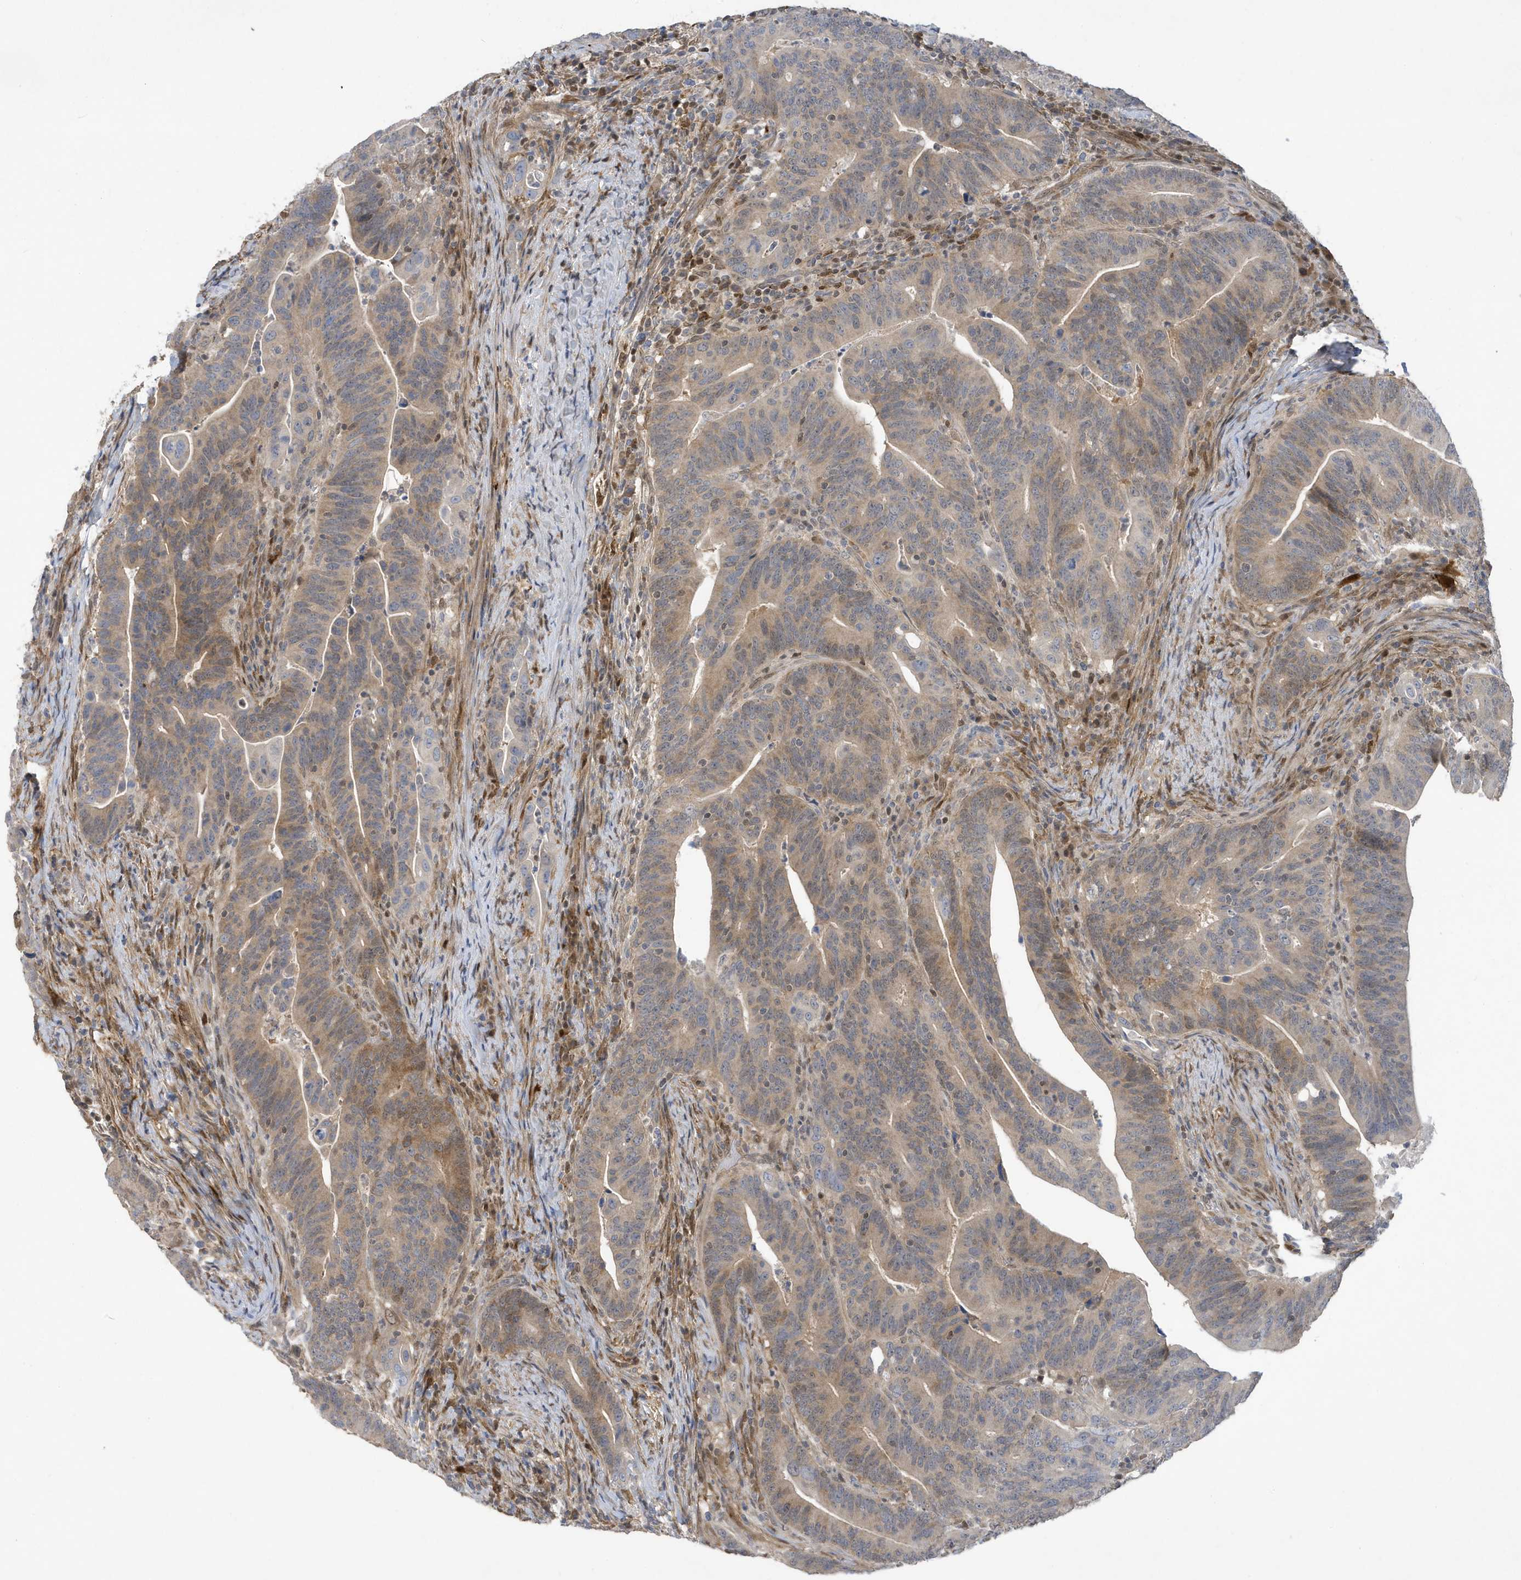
{"staining": {"intensity": "weak", "quantity": "25%-75%", "location": "cytoplasmic/membranous"}, "tissue": "colorectal cancer", "cell_type": "Tumor cells", "image_type": "cancer", "snomed": [{"axis": "morphology", "description": "Adenocarcinoma, NOS"}, {"axis": "topography", "description": "Colon"}], "caption": "Immunohistochemical staining of colorectal cancer exhibits low levels of weak cytoplasmic/membranous protein positivity in approximately 25%-75% of tumor cells.", "gene": "NCOA7", "patient": {"sex": "female", "age": 66}}